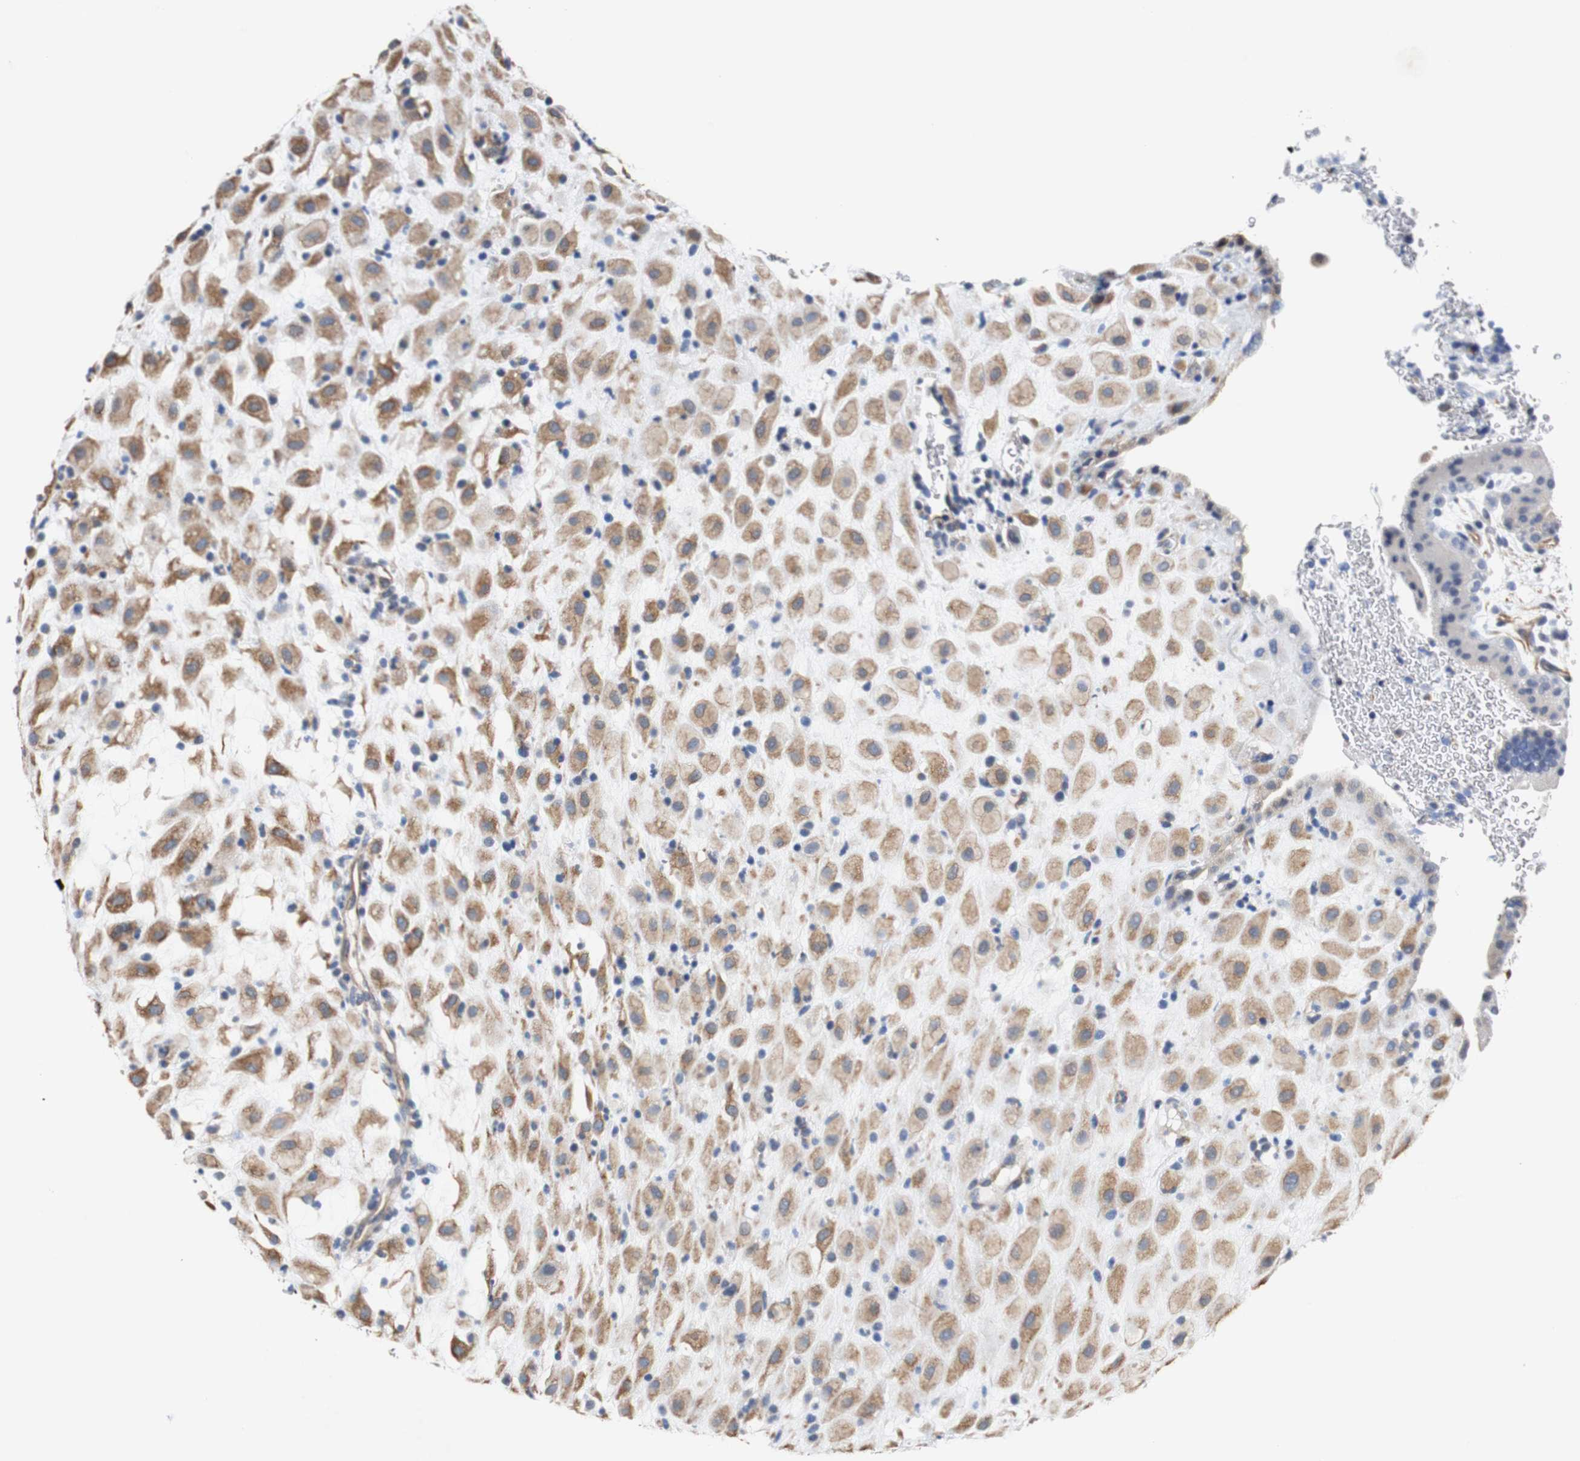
{"staining": {"intensity": "moderate", "quantity": ">75%", "location": "cytoplasmic/membranous"}, "tissue": "placenta", "cell_type": "Decidual cells", "image_type": "normal", "snomed": [{"axis": "morphology", "description": "Normal tissue, NOS"}, {"axis": "topography", "description": "Placenta"}], "caption": "IHC image of normal placenta: human placenta stained using immunohistochemistry reveals medium levels of moderate protein expression localized specifically in the cytoplasmic/membranous of decidual cells, appearing as a cytoplasmic/membranous brown color.", "gene": "PCK1", "patient": {"sex": "female", "age": 19}}